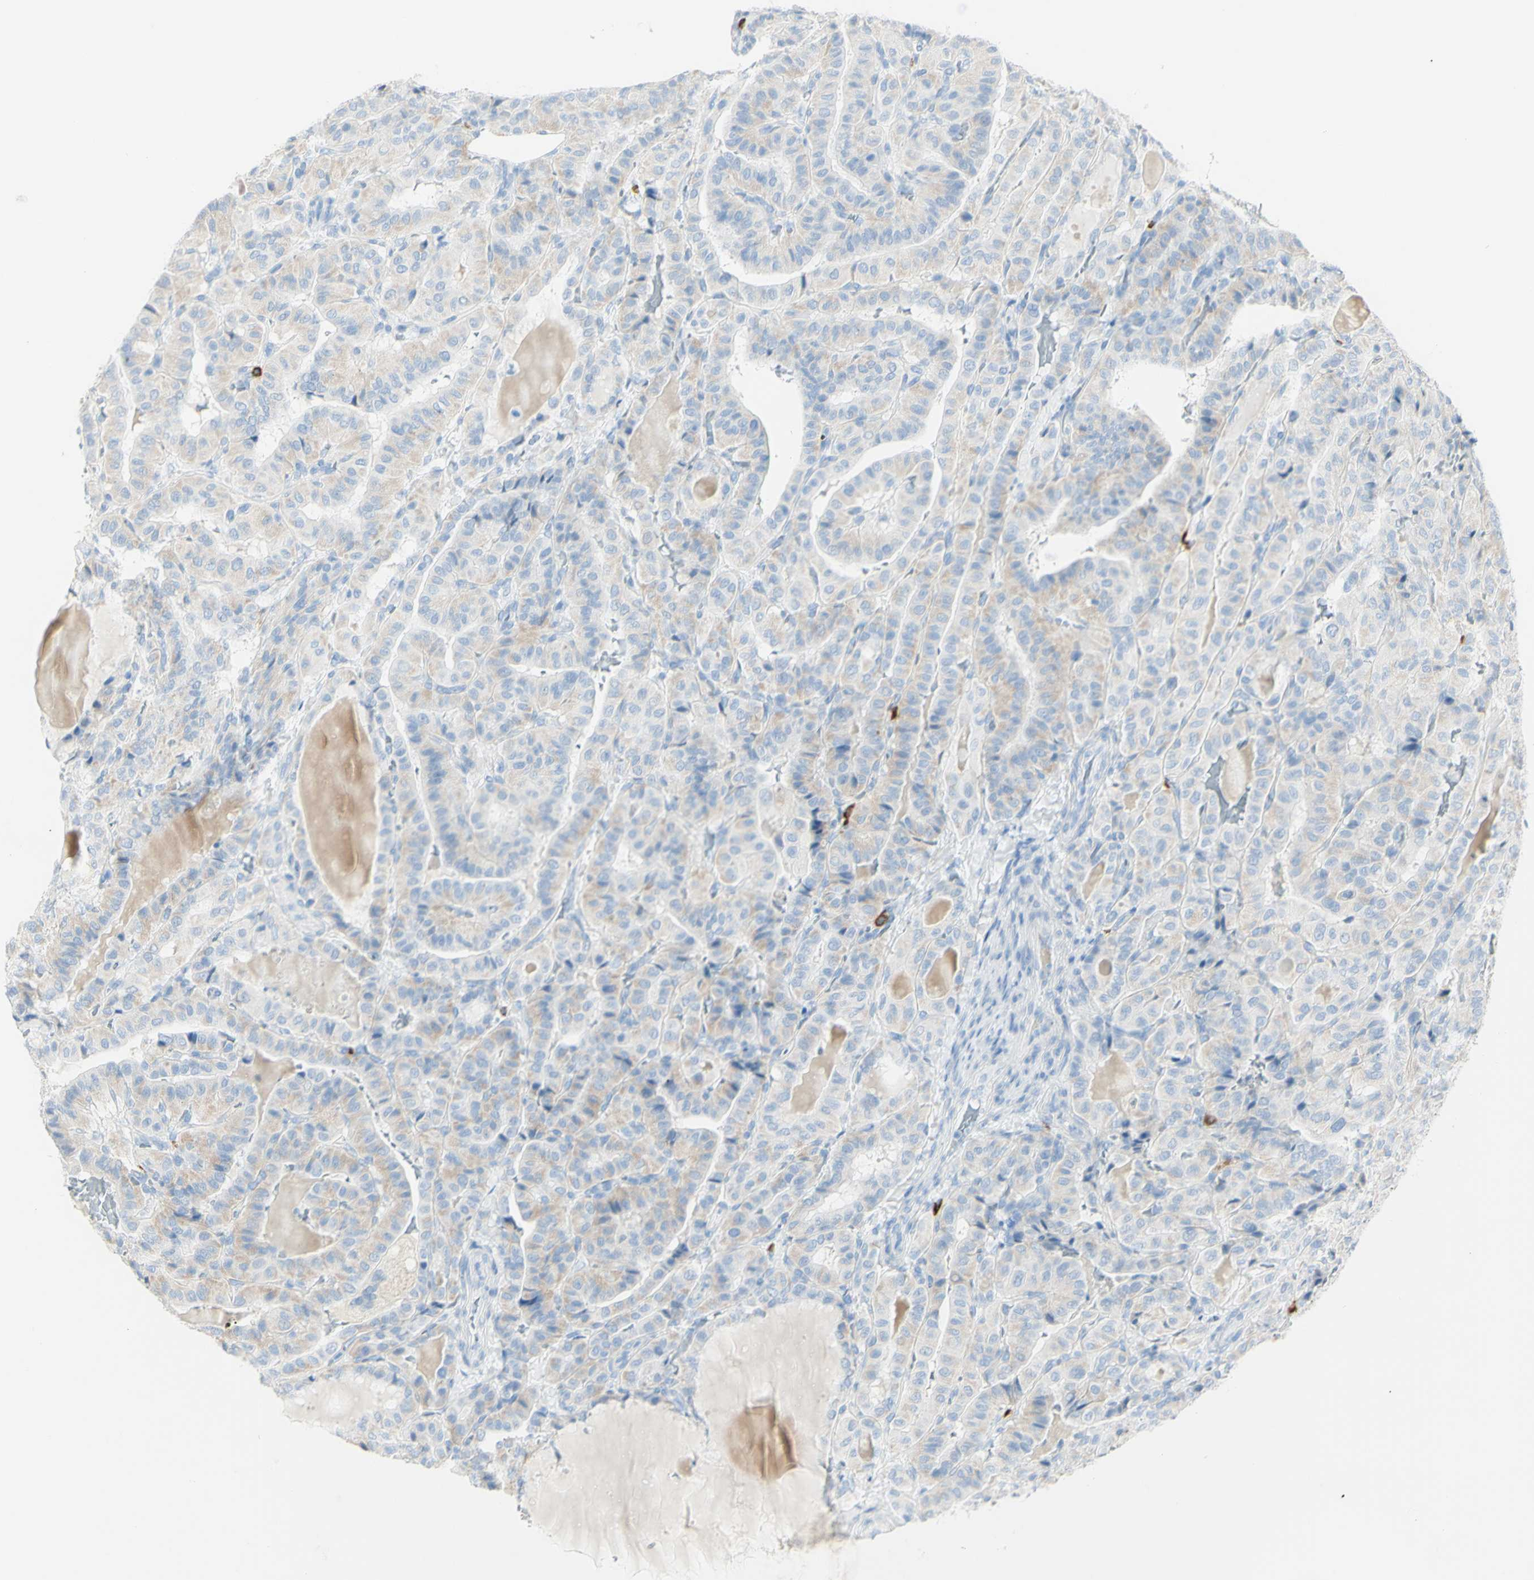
{"staining": {"intensity": "weak", "quantity": ">75%", "location": "cytoplasmic/membranous"}, "tissue": "thyroid cancer", "cell_type": "Tumor cells", "image_type": "cancer", "snomed": [{"axis": "morphology", "description": "Papillary adenocarcinoma, NOS"}, {"axis": "topography", "description": "Thyroid gland"}], "caption": "High-power microscopy captured an immunohistochemistry (IHC) image of thyroid cancer, revealing weak cytoplasmic/membranous positivity in approximately >75% of tumor cells. The staining was performed using DAB (3,3'-diaminobenzidine), with brown indicating positive protein expression. Nuclei are stained blue with hematoxylin.", "gene": "LETM1", "patient": {"sex": "male", "age": 77}}